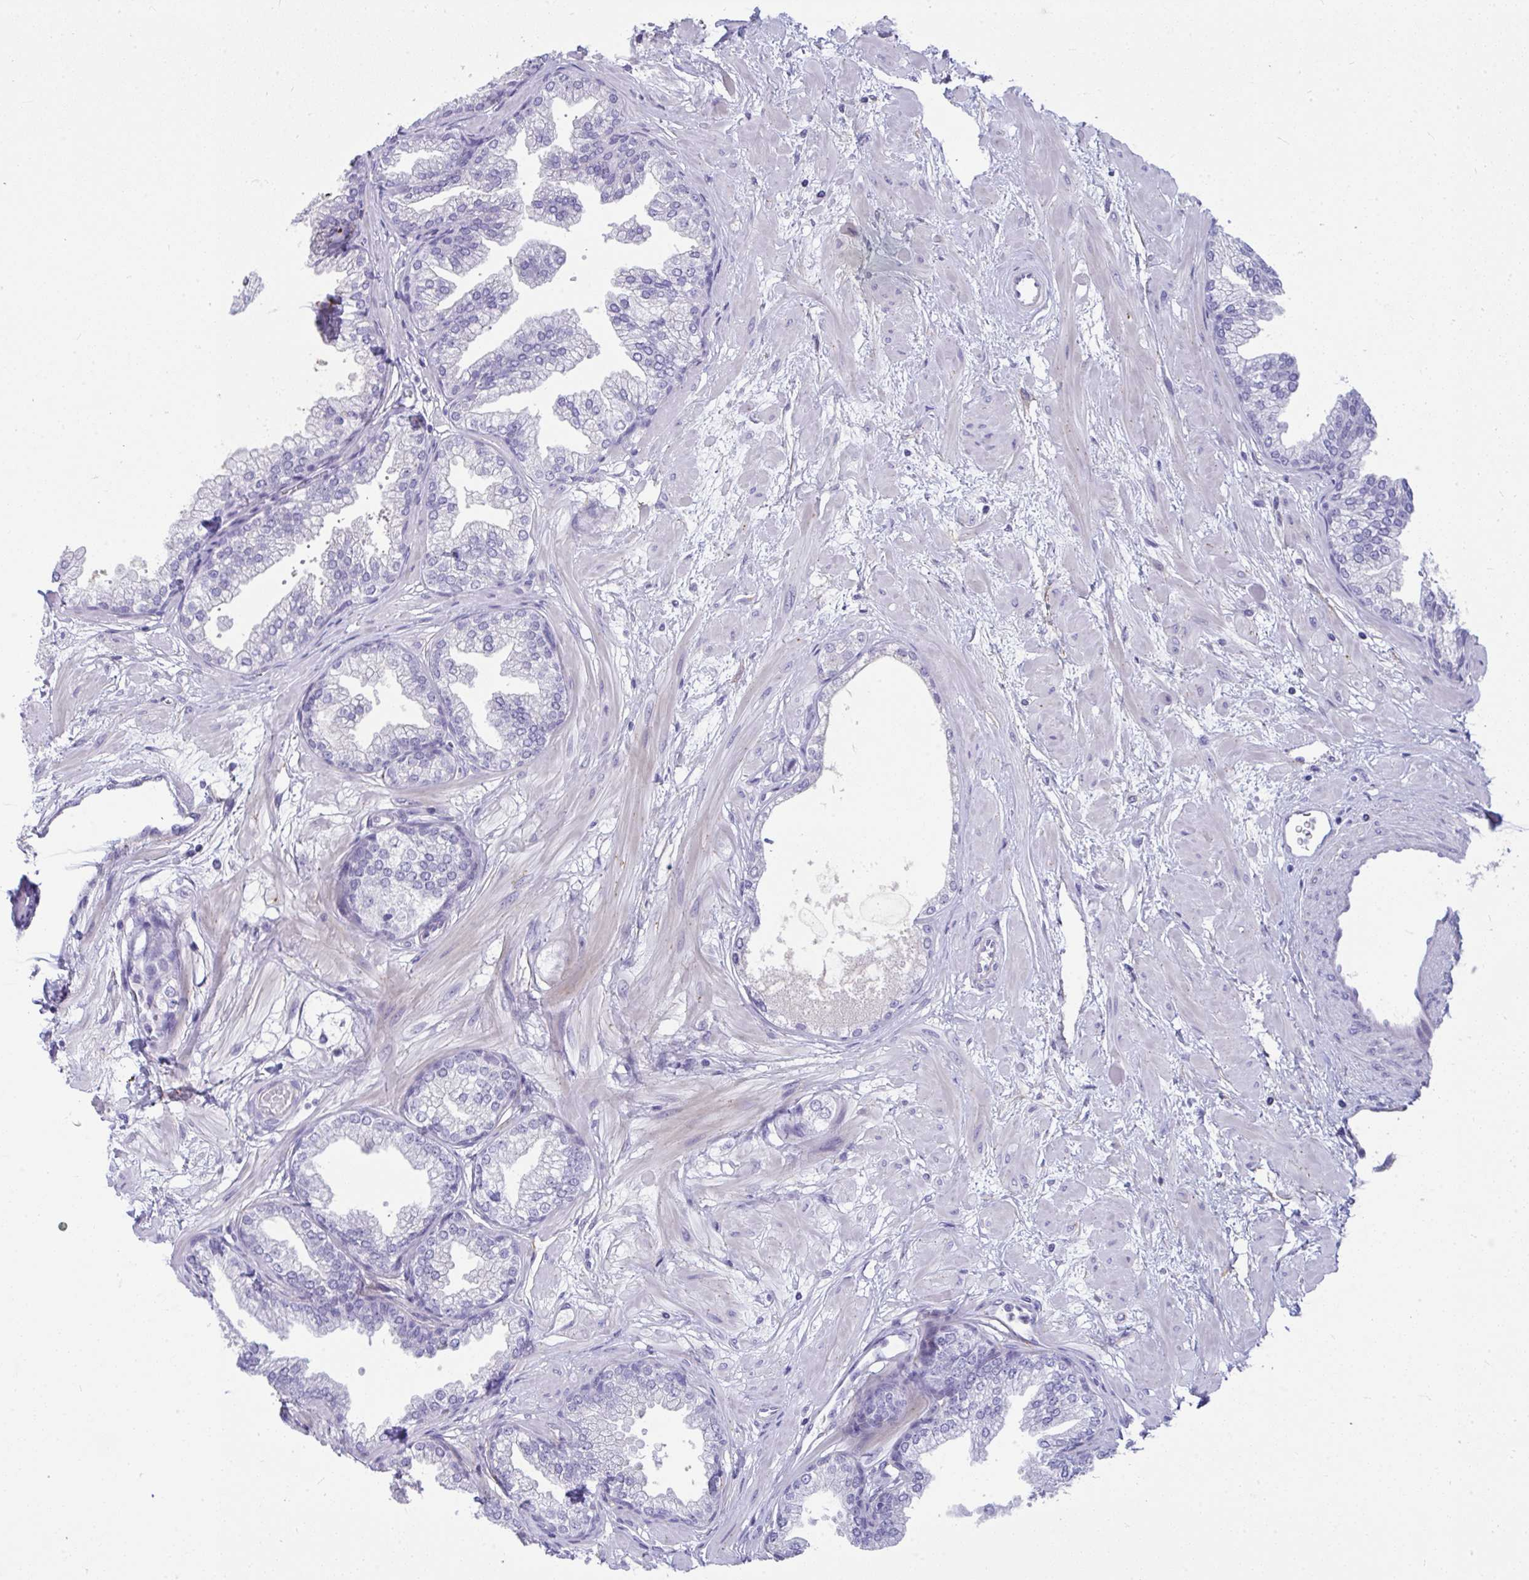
{"staining": {"intensity": "negative", "quantity": "none", "location": "none"}, "tissue": "prostate", "cell_type": "Glandular cells", "image_type": "normal", "snomed": [{"axis": "morphology", "description": "Normal tissue, NOS"}, {"axis": "topography", "description": "Prostate"}], "caption": "High magnification brightfield microscopy of benign prostate stained with DAB (3,3'-diaminobenzidine) (brown) and counterstained with hematoxylin (blue): glandular cells show no significant positivity. (Stains: DAB IHC with hematoxylin counter stain, Microscopy: brightfield microscopy at high magnification).", "gene": "PIGZ", "patient": {"sex": "male", "age": 37}}